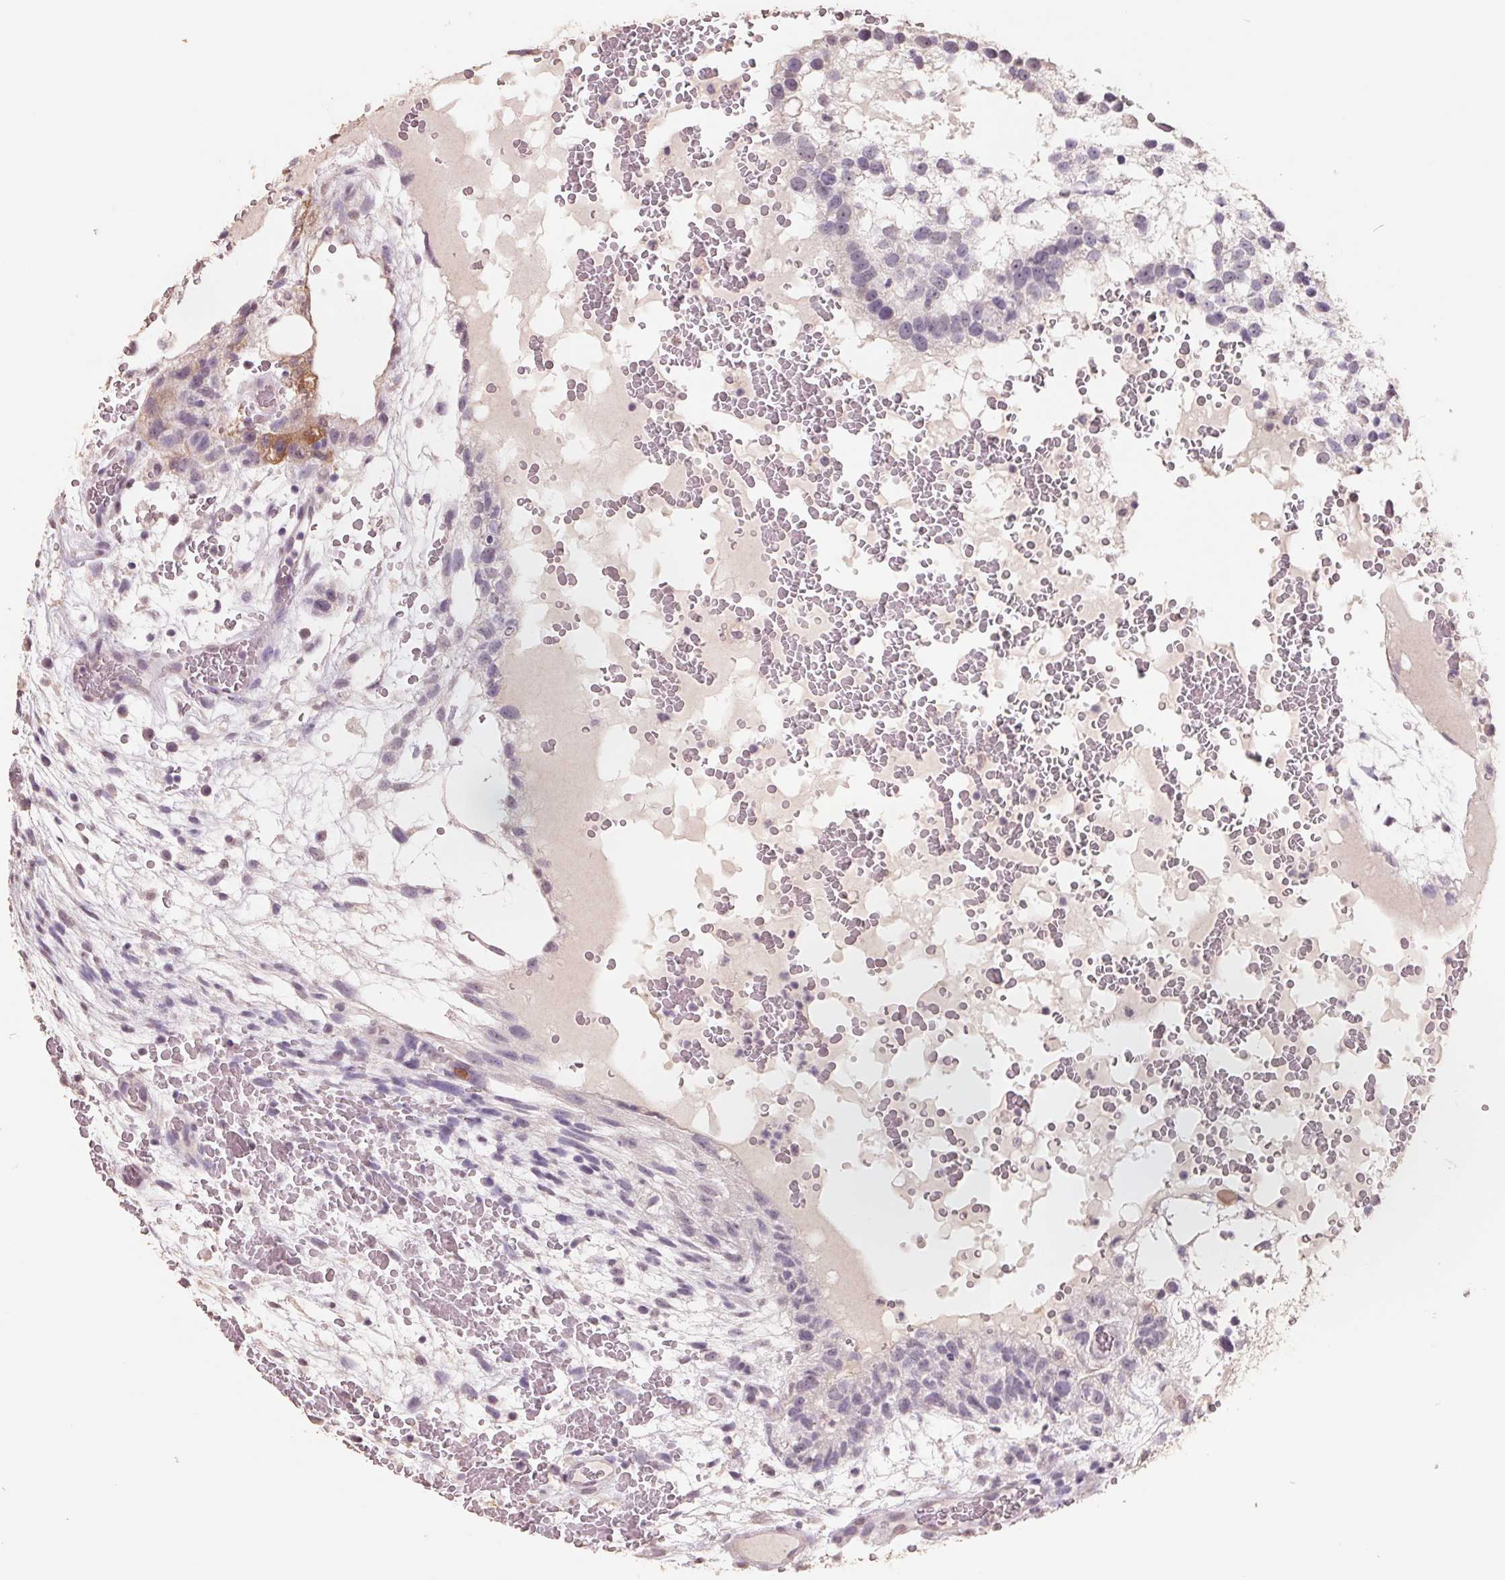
{"staining": {"intensity": "weak", "quantity": "<25%", "location": "cytoplasmic/membranous,nuclear"}, "tissue": "testis cancer", "cell_type": "Tumor cells", "image_type": "cancer", "snomed": [{"axis": "morphology", "description": "Normal tissue, NOS"}, {"axis": "morphology", "description": "Carcinoma, Embryonal, NOS"}, {"axis": "topography", "description": "Testis"}], "caption": "The histopathology image shows no significant expression in tumor cells of testis embryonal carcinoma.", "gene": "FTCD", "patient": {"sex": "male", "age": 32}}